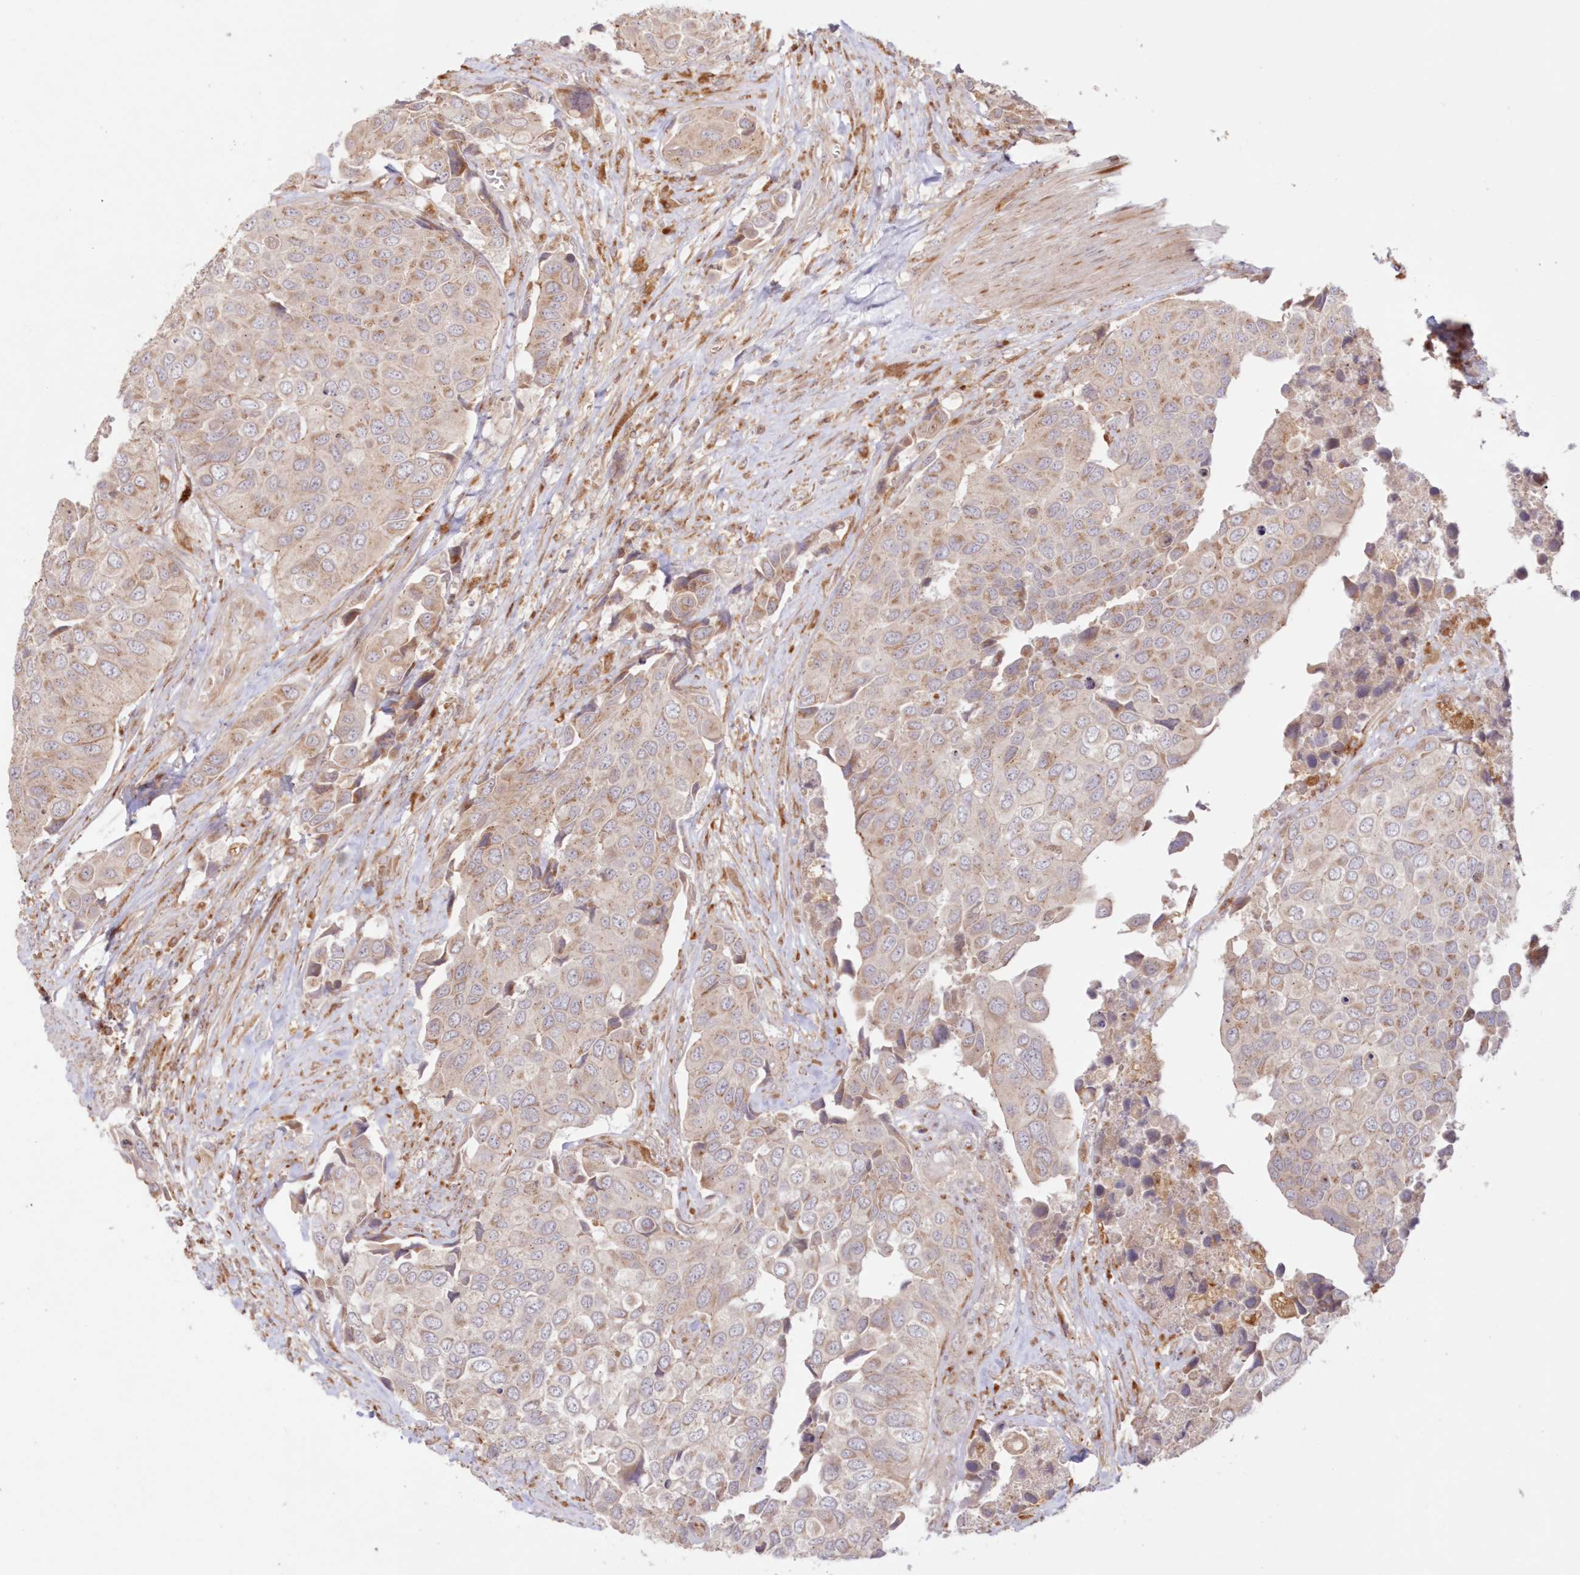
{"staining": {"intensity": "weak", "quantity": ">75%", "location": "cytoplasmic/membranous"}, "tissue": "urothelial cancer", "cell_type": "Tumor cells", "image_type": "cancer", "snomed": [{"axis": "morphology", "description": "Urothelial carcinoma, High grade"}, {"axis": "topography", "description": "Urinary bladder"}], "caption": "This photomicrograph exhibits IHC staining of human high-grade urothelial carcinoma, with low weak cytoplasmic/membranous positivity in about >75% of tumor cells.", "gene": "ABCC3", "patient": {"sex": "male", "age": 74}}